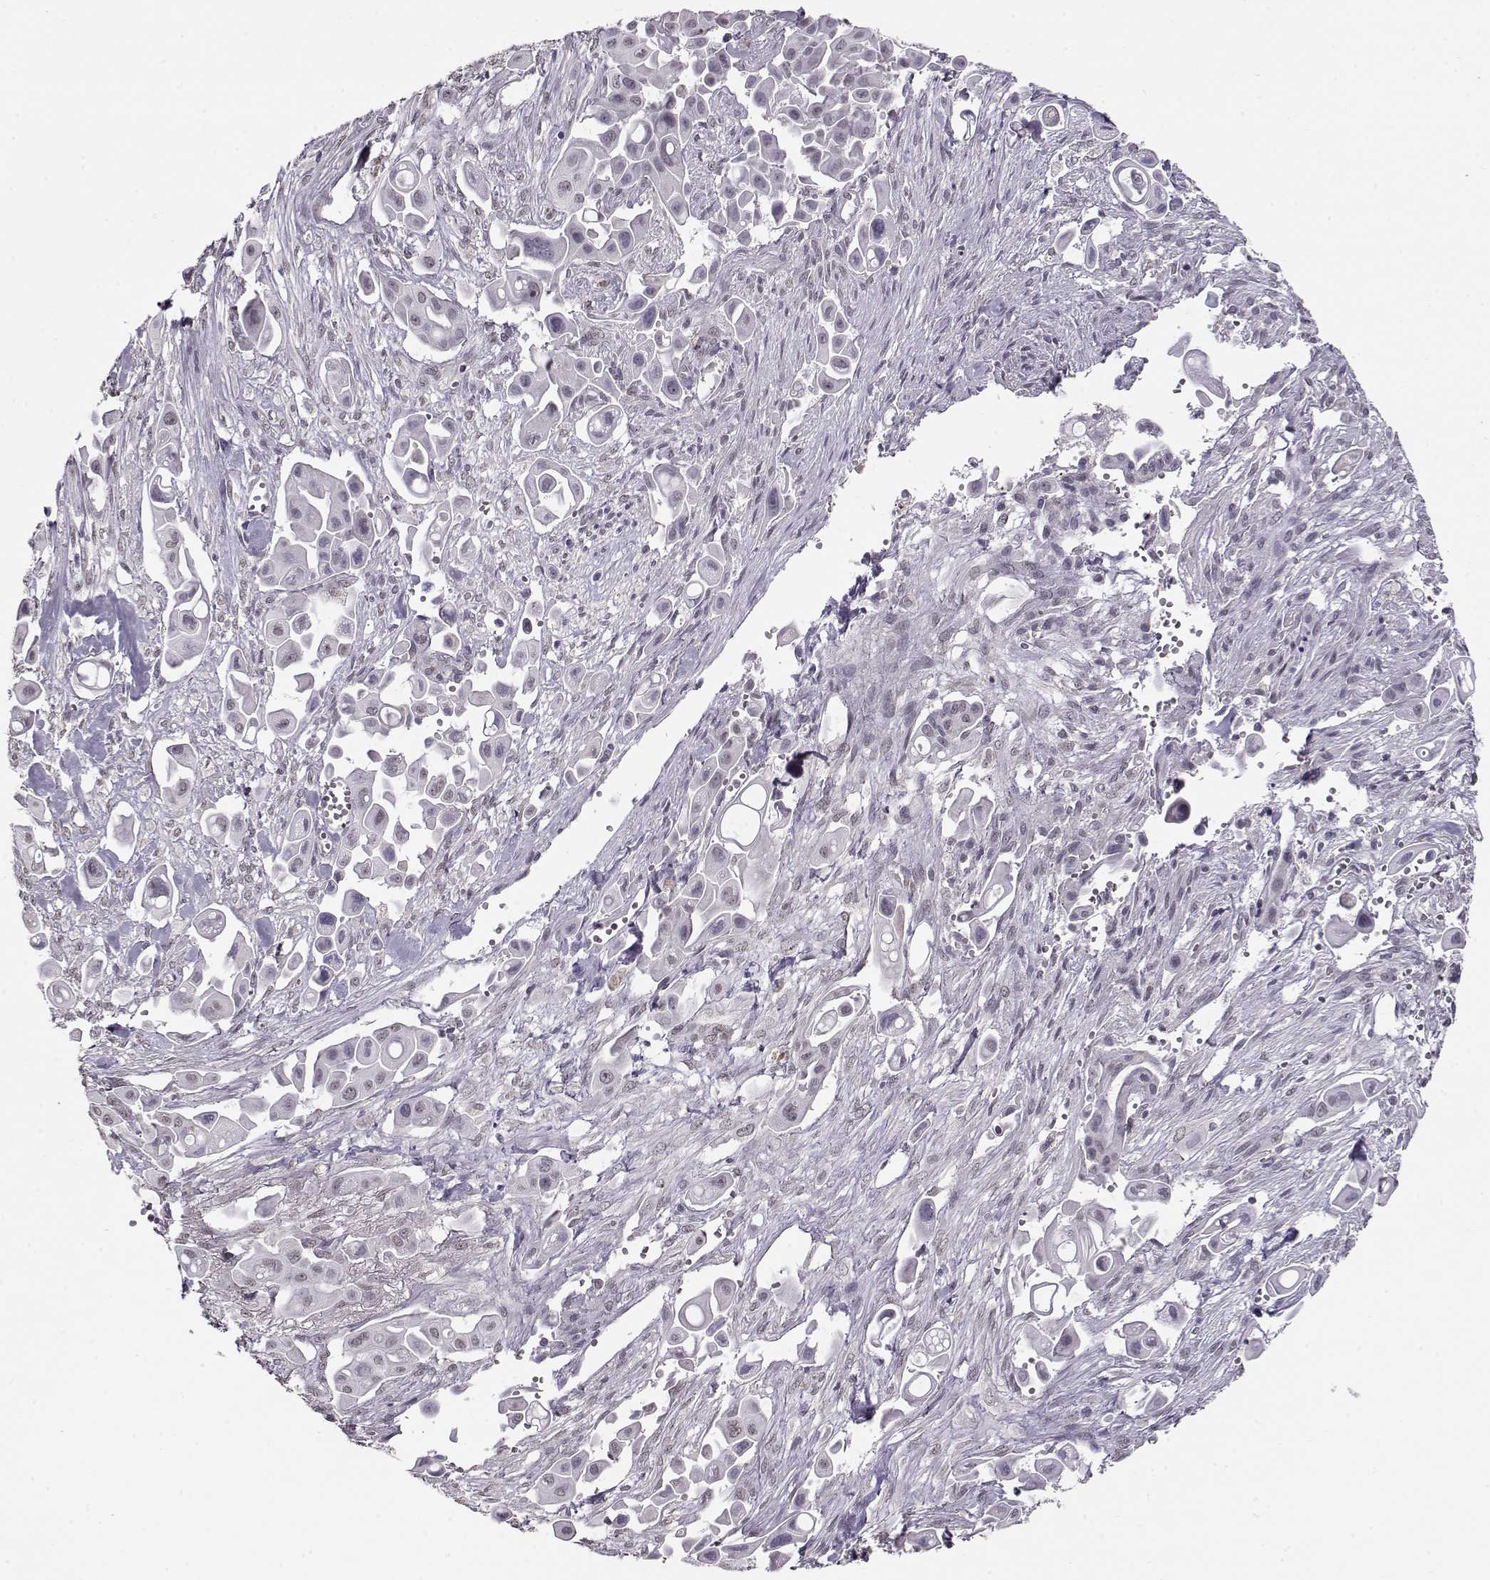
{"staining": {"intensity": "negative", "quantity": "none", "location": "none"}, "tissue": "pancreatic cancer", "cell_type": "Tumor cells", "image_type": "cancer", "snomed": [{"axis": "morphology", "description": "Adenocarcinoma, NOS"}, {"axis": "topography", "description": "Pancreas"}], "caption": "This photomicrograph is of pancreatic cancer stained with immunohistochemistry (IHC) to label a protein in brown with the nuclei are counter-stained blue. There is no positivity in tumor cells.", "gene": "PCP4", "patient": {"sex": "male", "age": 50}}